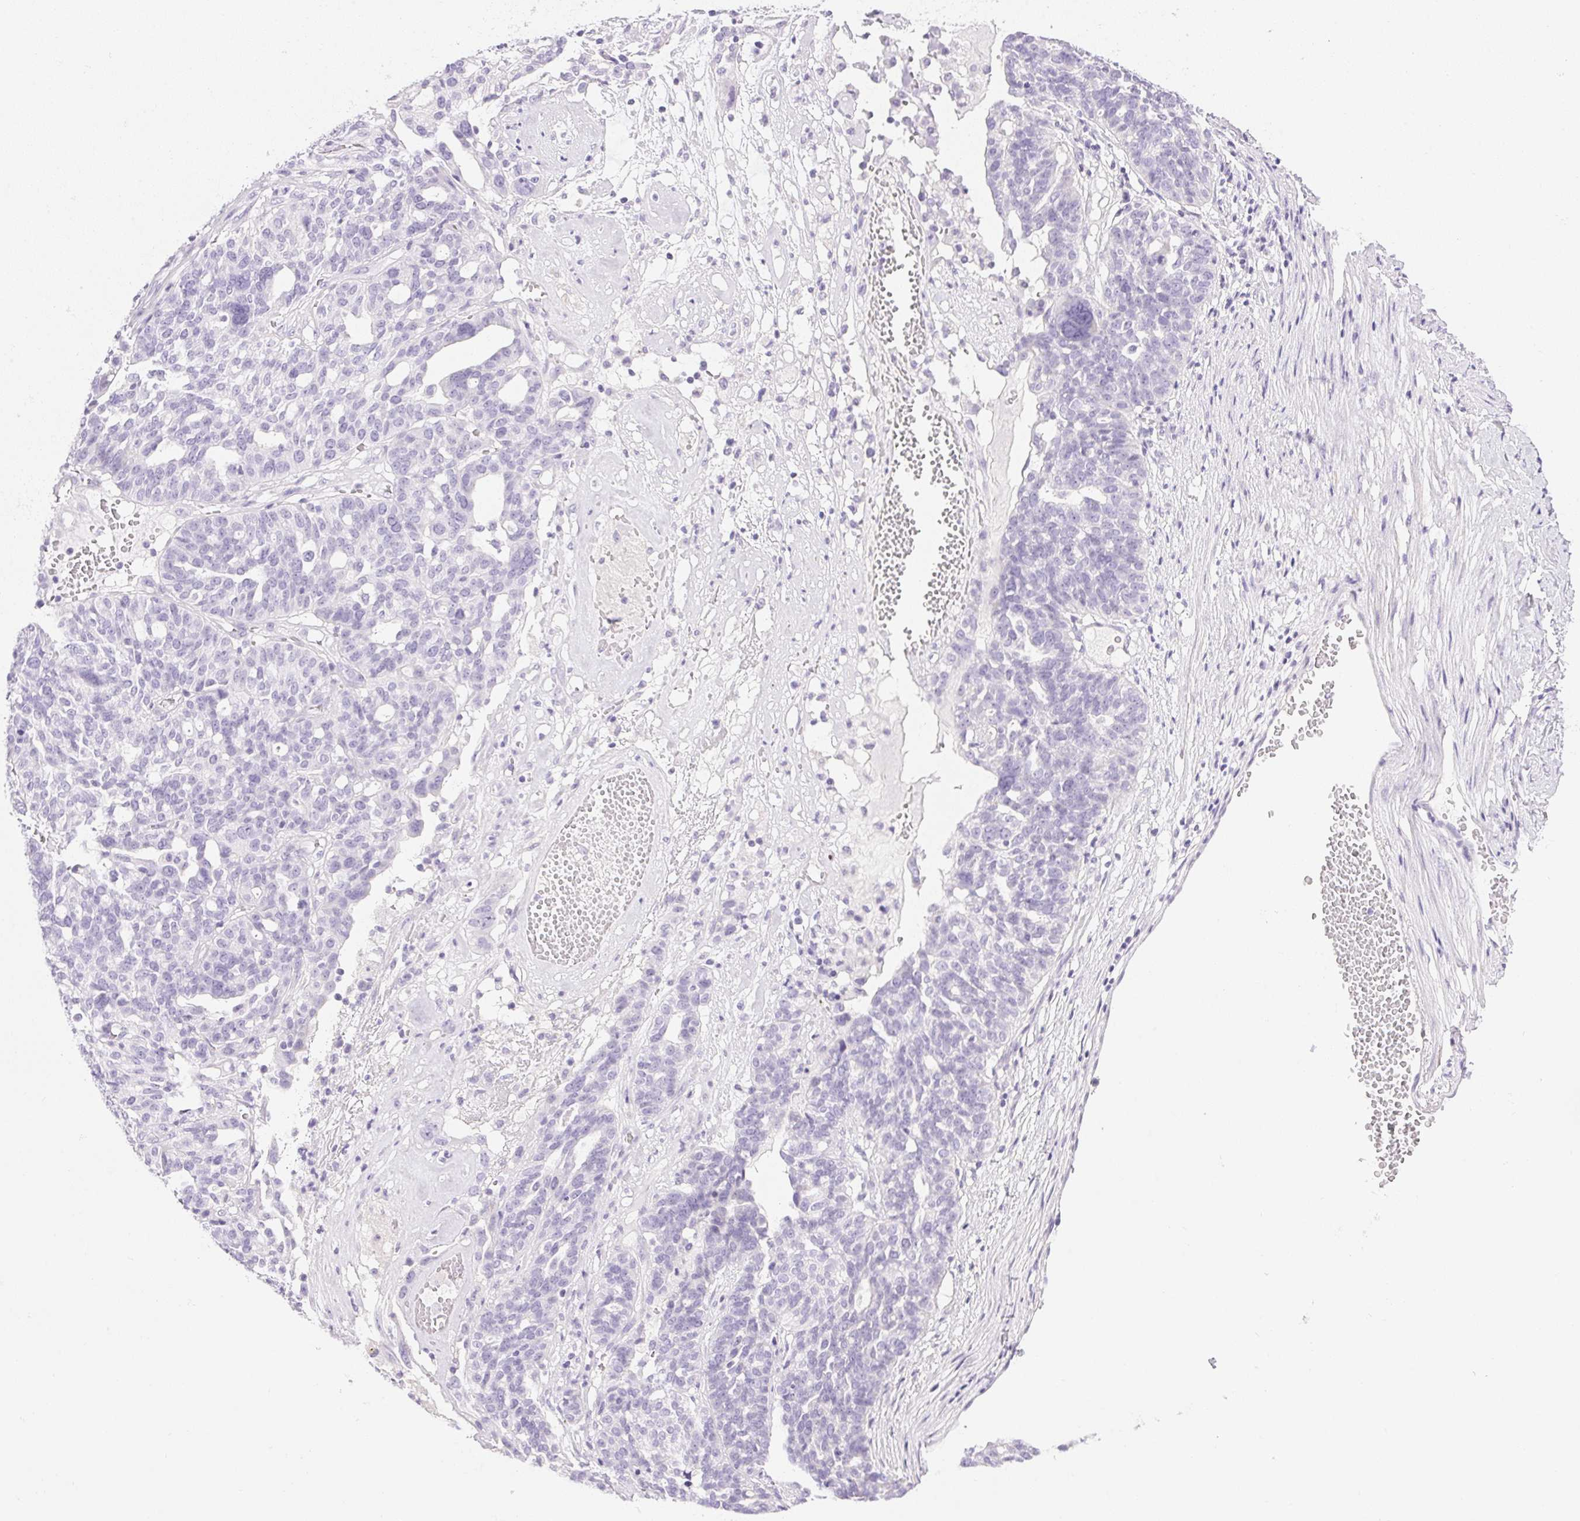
{"staining": {"intensity": "negative", "quantity": "none", "location": "none"}, "tissue": "ovarian cancer", "cell_type": "Tumor cells", "image_type": "cancer", "snomed": [{"axis": "morphology", "description": "Cystadenocarcinoma, serous, NOS"}, {"axis": "topography", "description": "Ovary"}], "caption": "The IHC image has no significant positivity in tumor cells of ovarian cancer tissue.", "gene": "CTRL", "patient": {"sex": "female", "age": 59}}